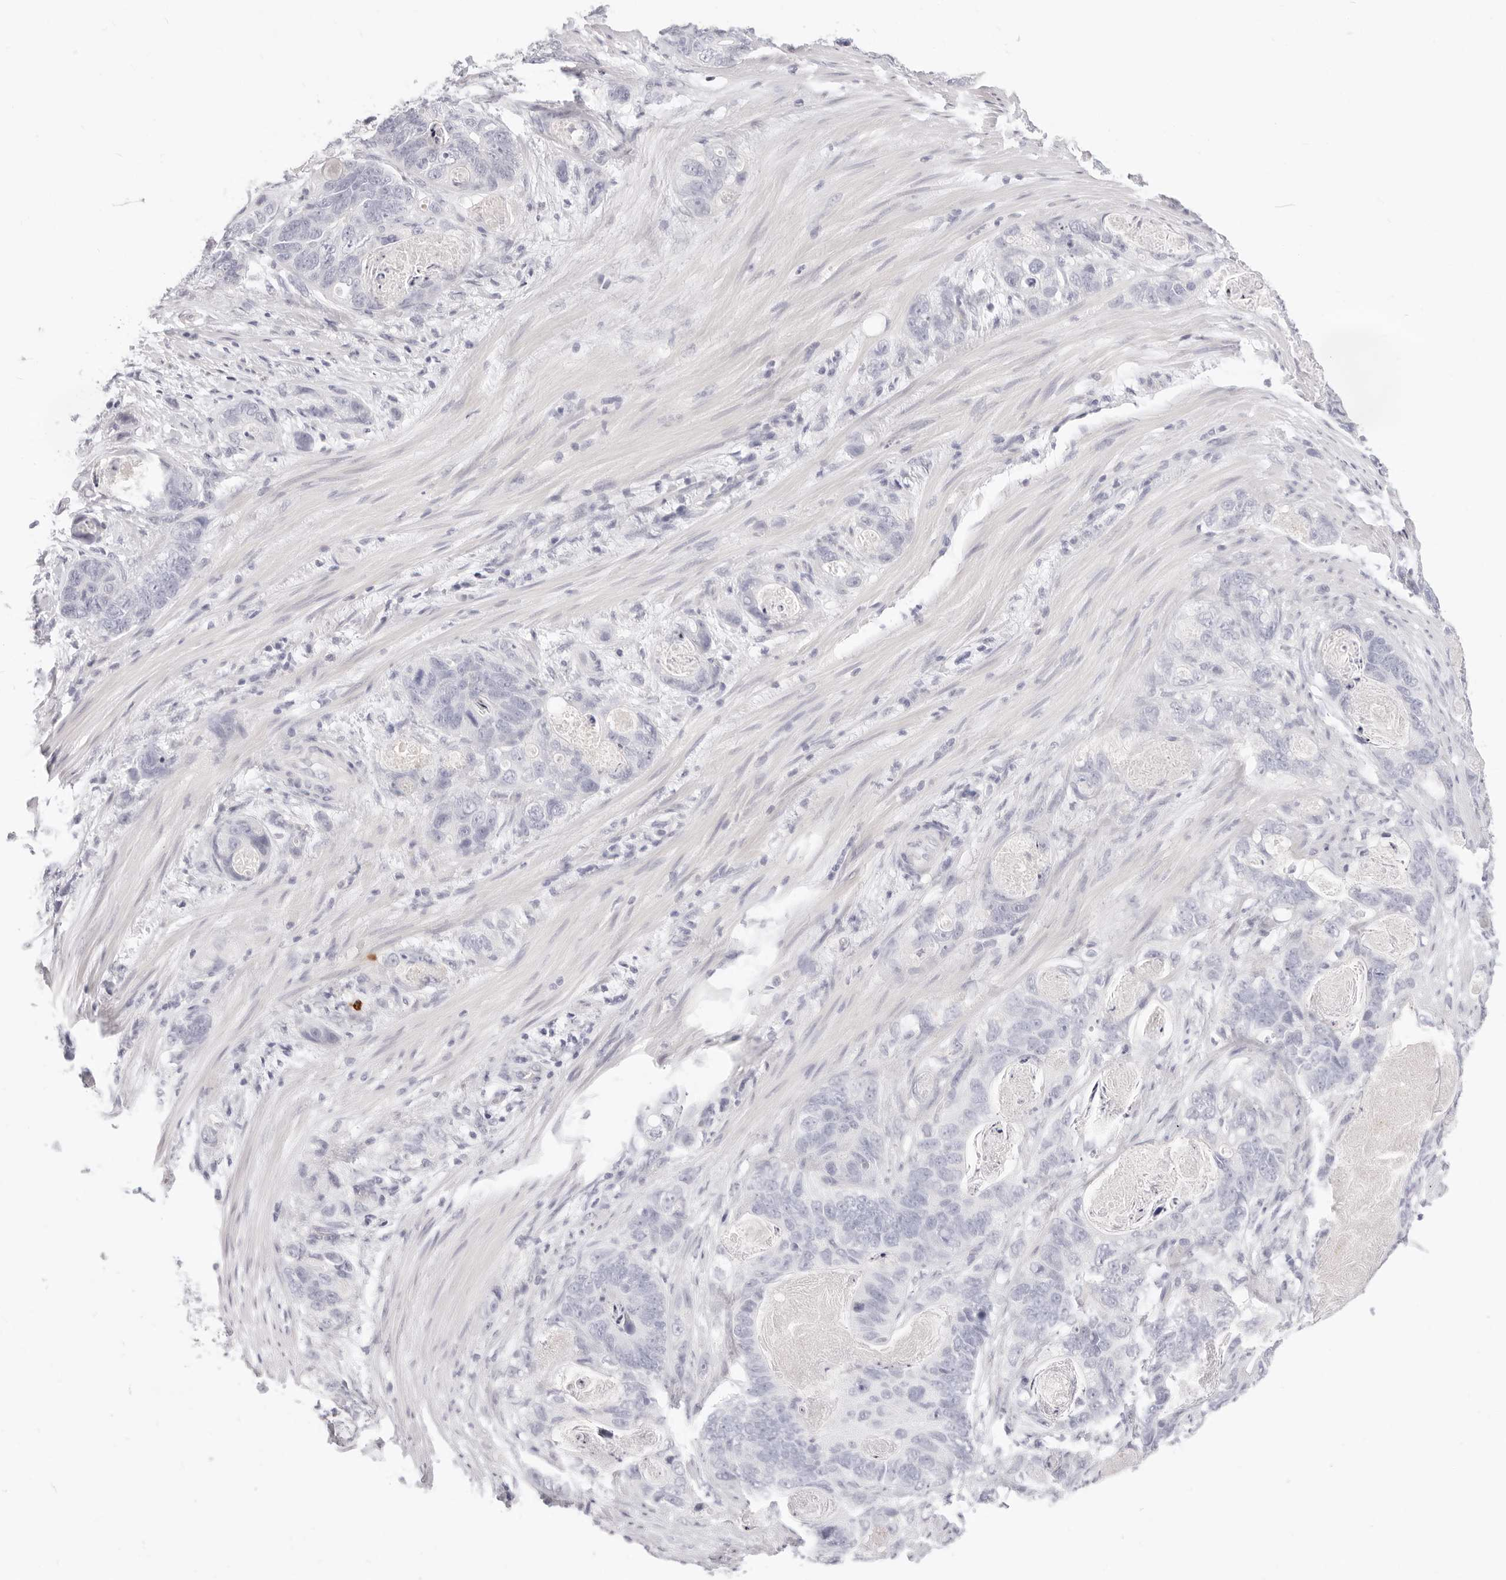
{"staining": {"intensity": "negative", "quantity": "none", "location": "none"}, "tissue": "stomach cancer", "cell_type": "Tumor cells", "image_type": "cancer", "snomed": [{"axis": "morphology", "description": "Normal tissue, NOS"}, {"axis": "morphology", "description": "Adenocarcinoma, NOS"}, {"axis": "topography", "description": "Stomach"}], "caption": "The immunohistochemistry micrograph has no significant expression in tumor cells of stomach adenocarcinoma tissue.", "gene": "CAMP", "patient": {"sex": "female", "age": 89}}